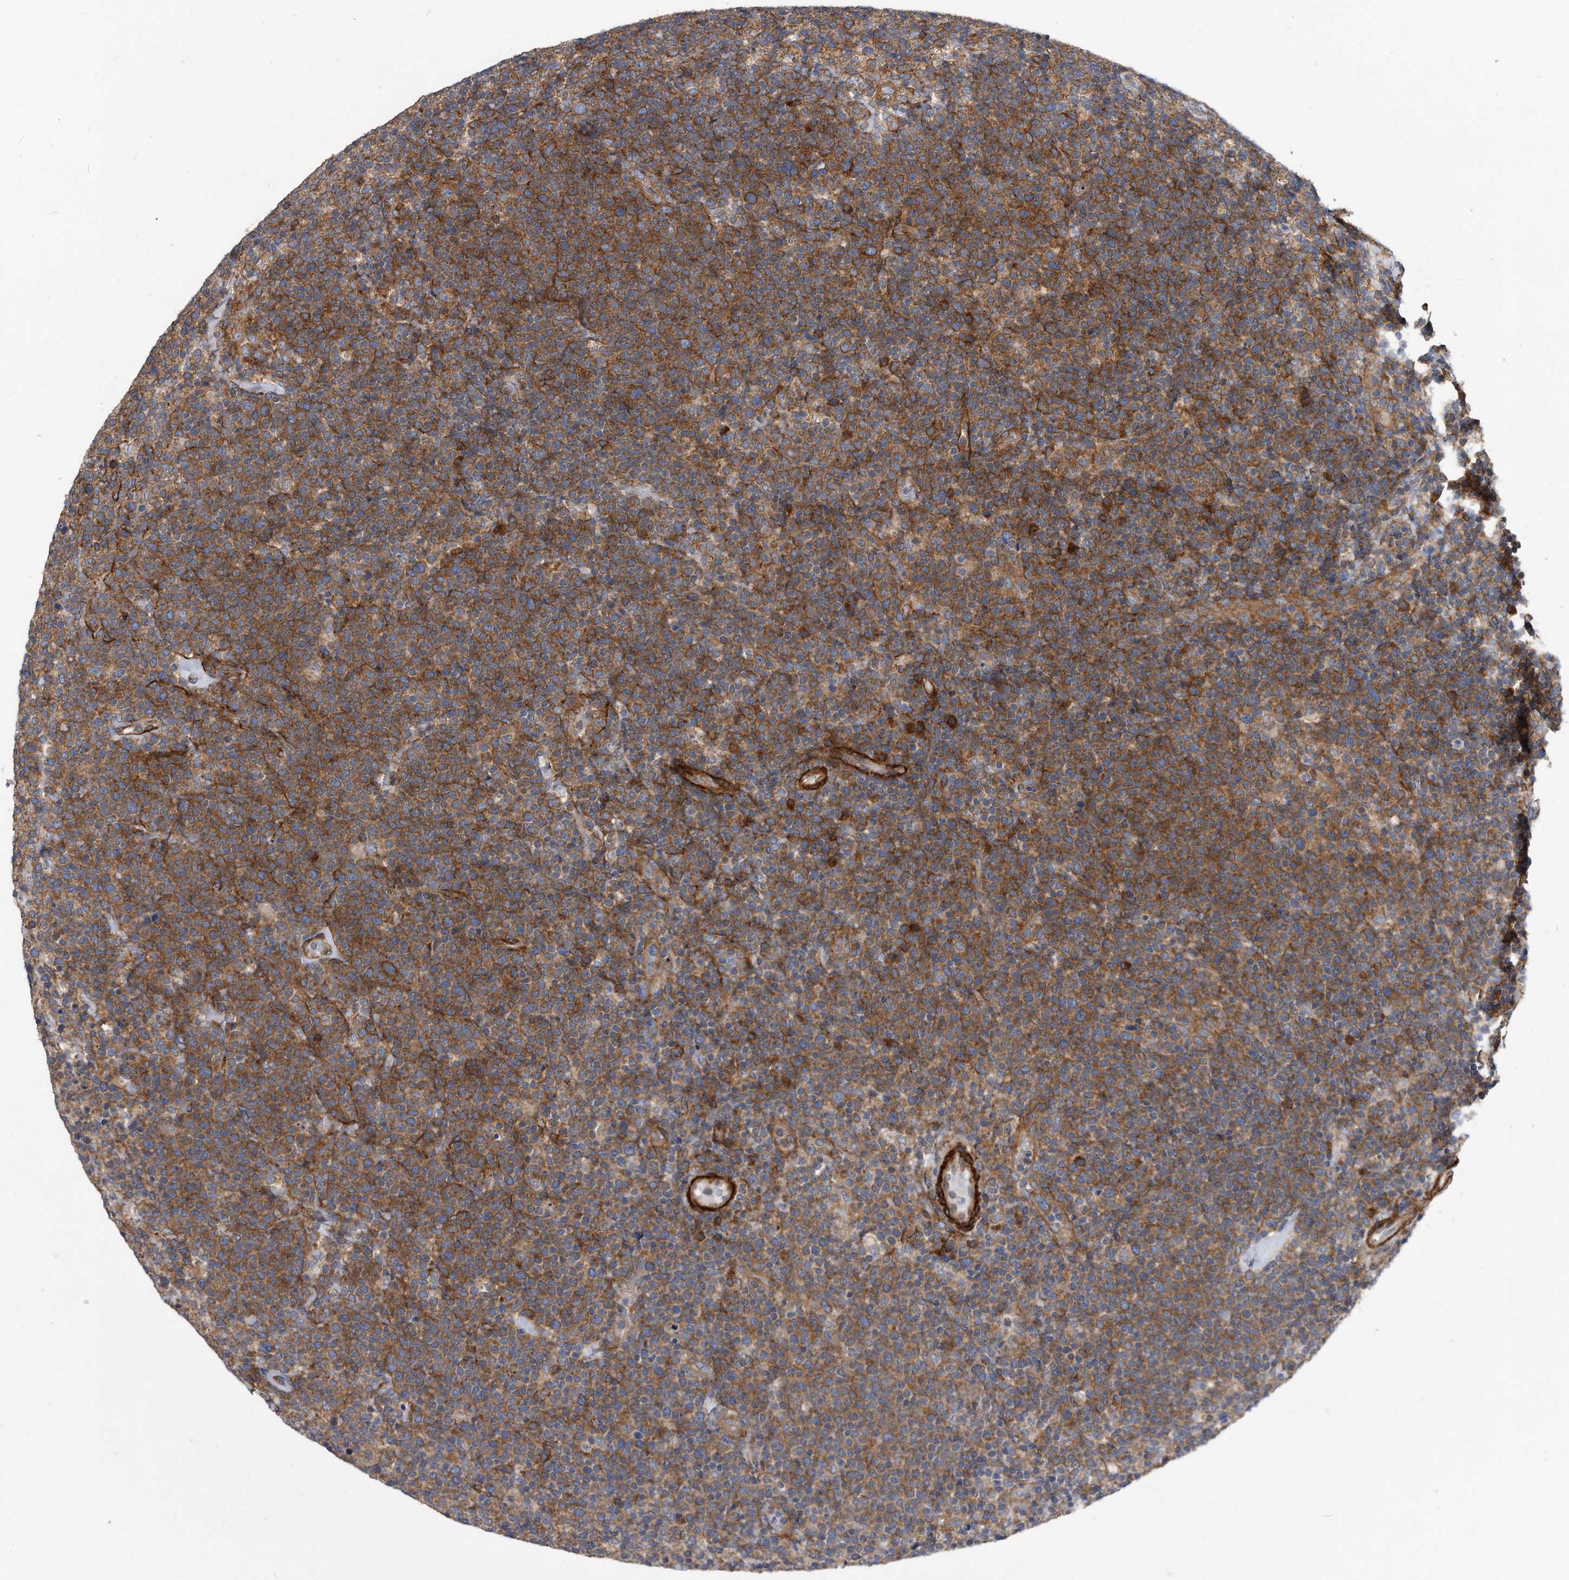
{"staining": {"intensity": "moderate", "quantity": ">75%", "location": "cytoplasmic/membranous"}, "tissue": "lymphoma", "cell_type": "Tumor cells", "image_type": "cancer", "snomed": [{"axis": "morphology", "description": "Malignant lymphoma, non-Hodgkin's type, High grade"}, {"axis": "topography", "description": "Lymph node"}], "caption": "IHC (DAB (3,3'-diaminobenzidine)) staining of lymphoma shows moderate cytoplasmic/membranous protein expression in approximately >75% of tumor cells. The staining was performed using DAB, with brown indicating positive protein expression. Nuclei are stained blue with hematoxylin.", "gene": "EIF2B4", "patient": {"sex": "male", "age": 61}}